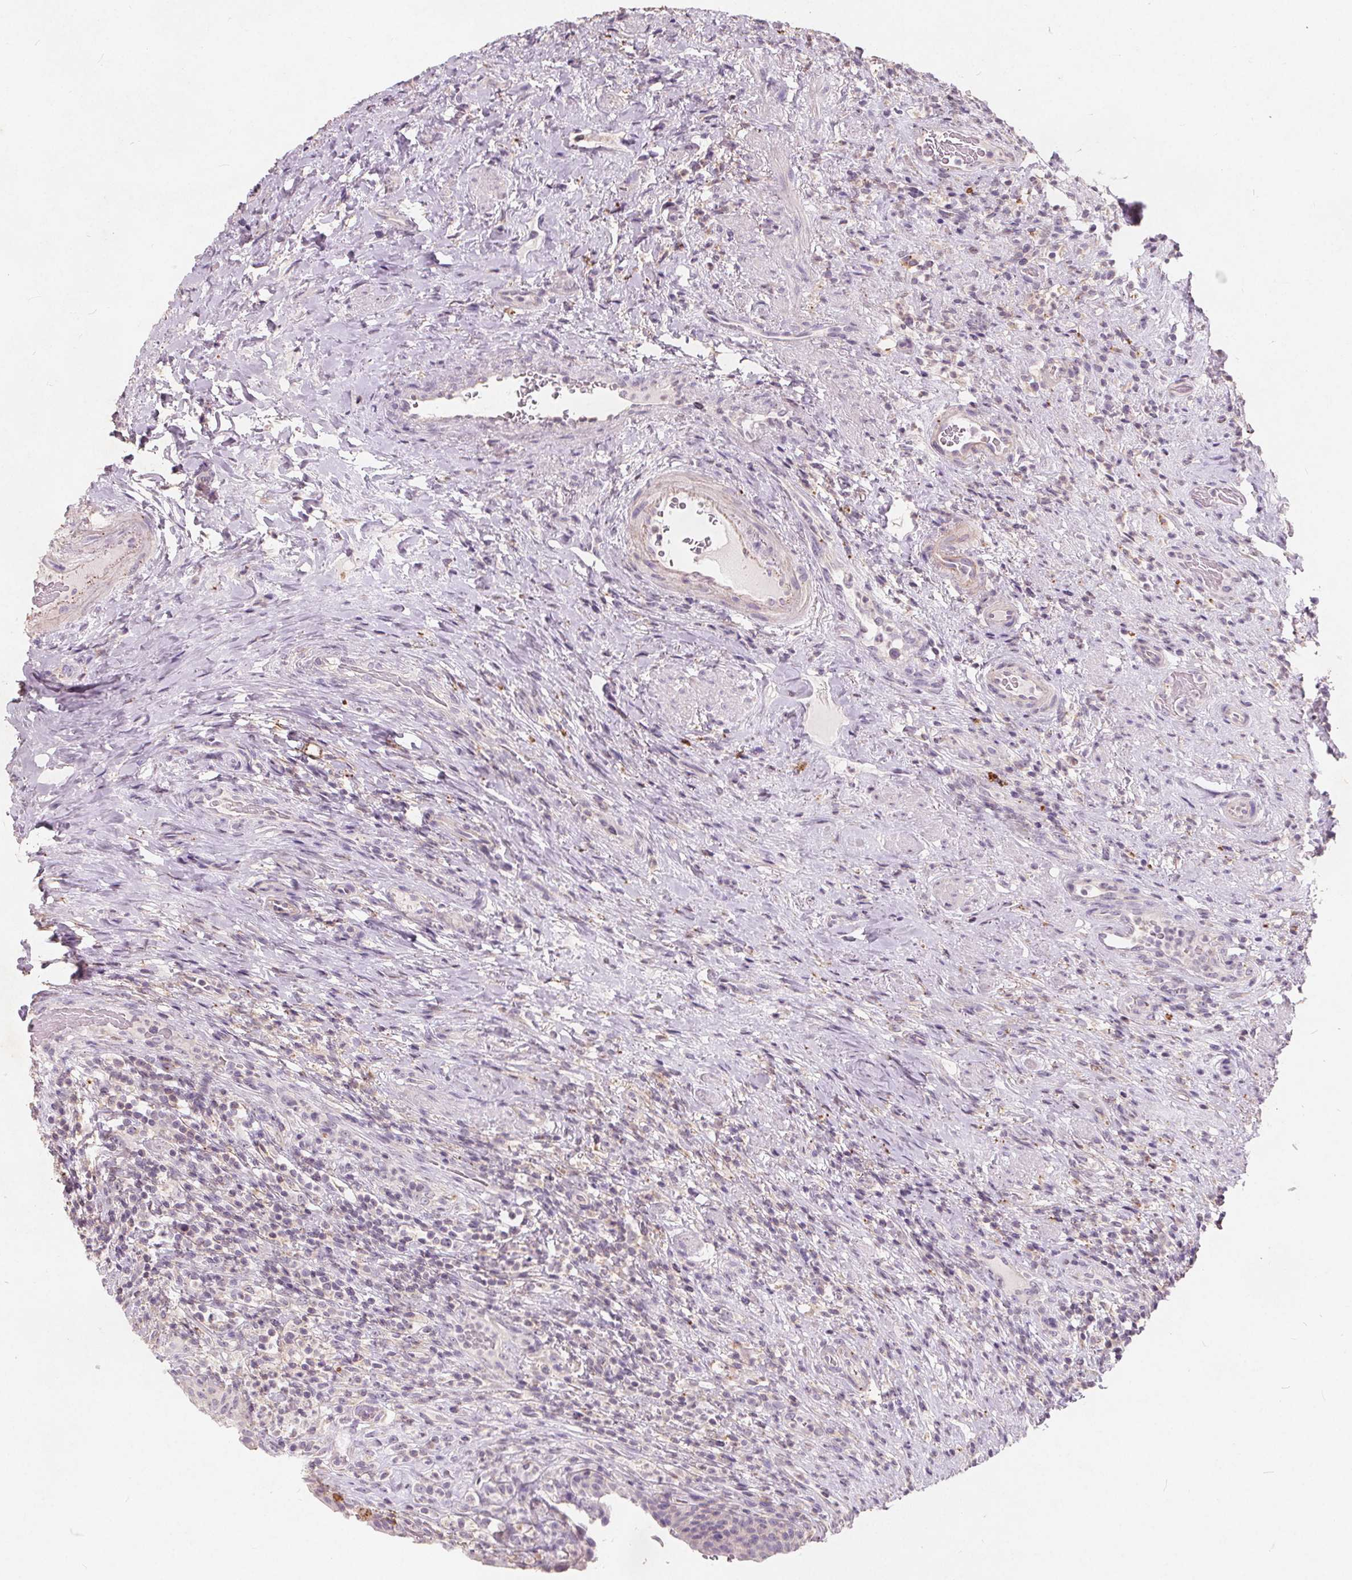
{"staining": {"intensity": "negative", "quantity": "none", "location": "none"}, "tissue": "urinary bladder", "cell_type": "Urothelial cells", "image_type": "normal", "snomed": [{"axis": "morphology", "description": "Normal tissue, NOS"}, {"axis": "topography", "description": "Urinary bladder"}, {"axis": "topography", "description": "Peripheral nerve tissue"}], "caption": "The immunohistochemistry (IHC) photomicrograph has no significant staining in urothelial cells of urinary bladder. (Immunohistochemistry, brightfield microscopy, high magnification).", "gene": "C19orf84", "patient": {"sex": "male", "age": 66}}